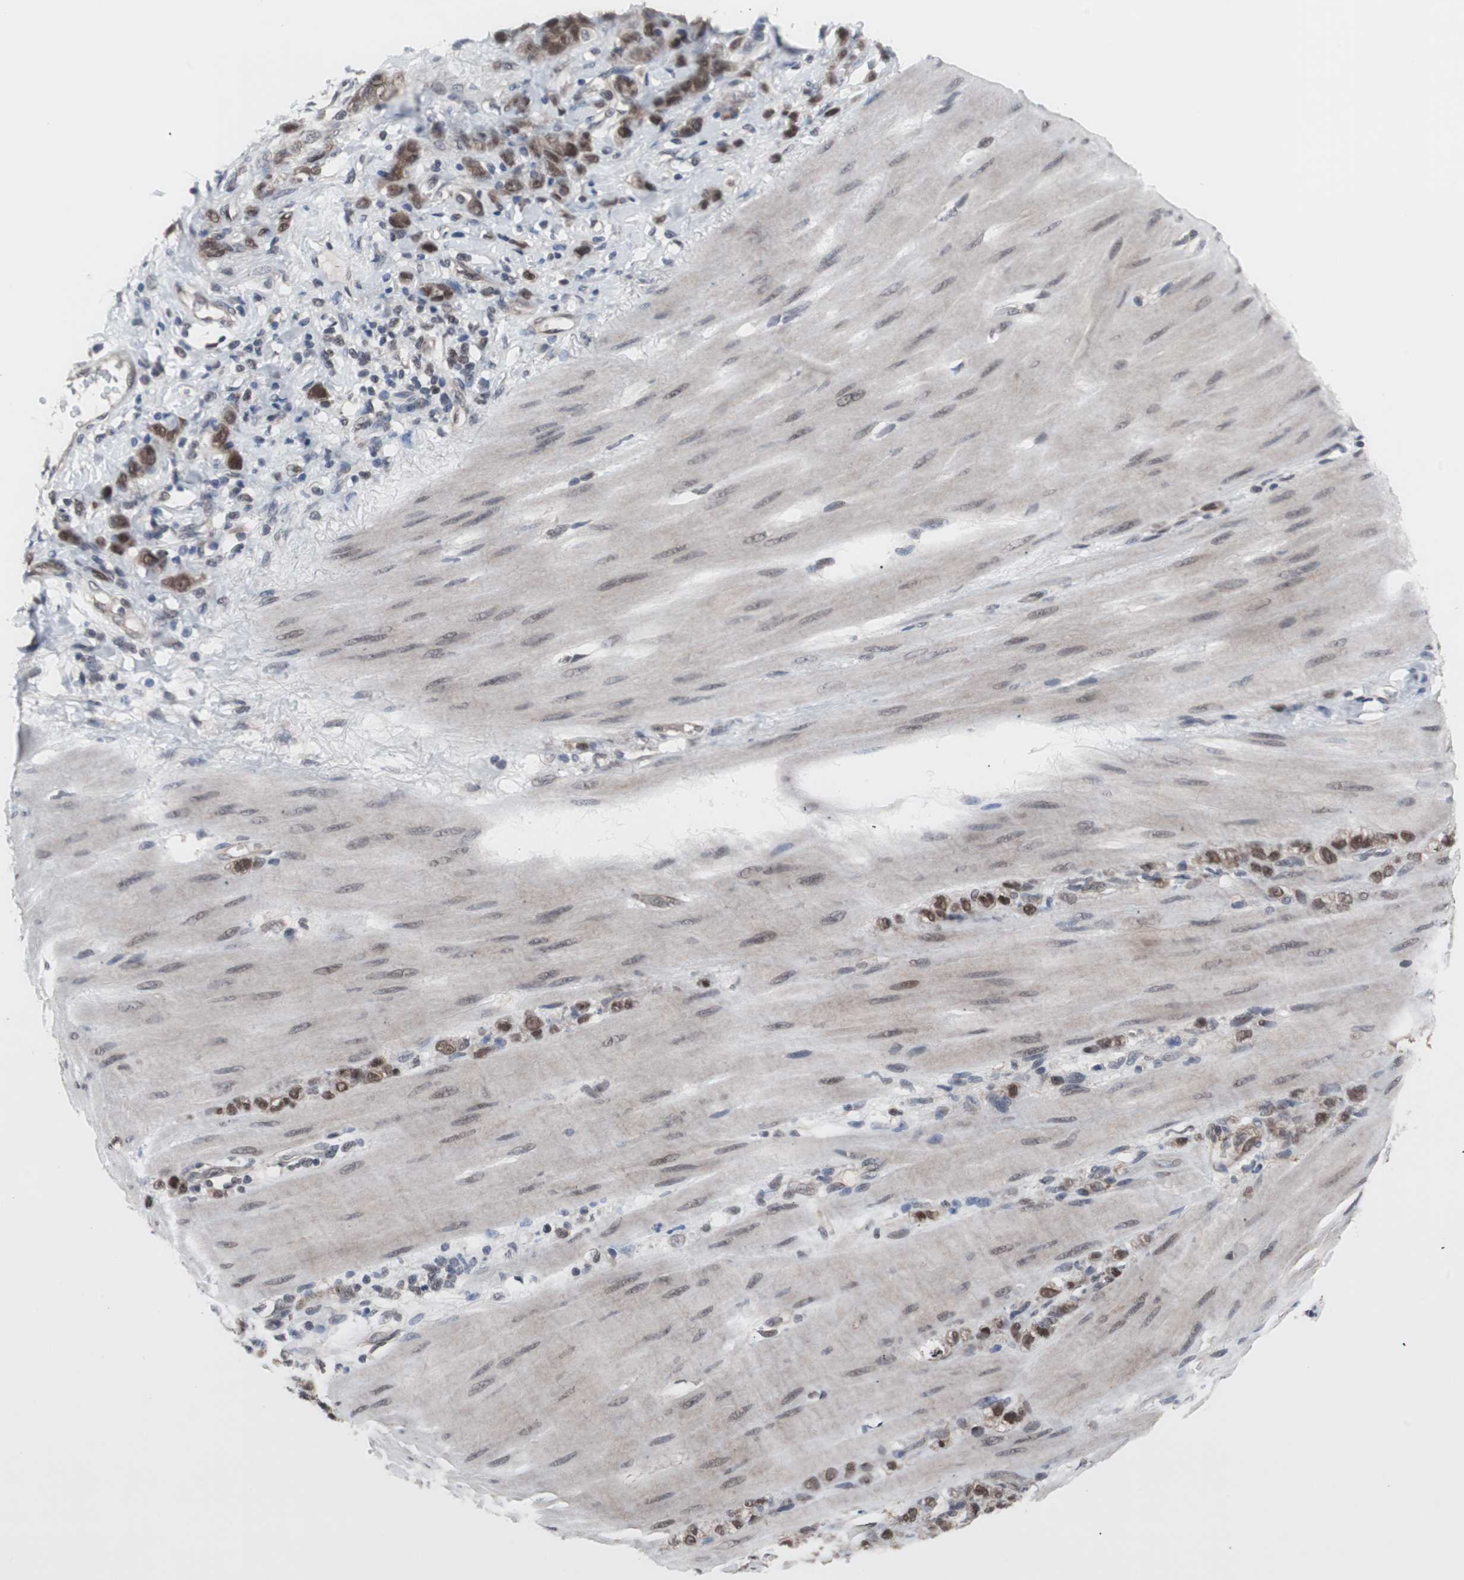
{"staining": {"intensity": "moderate", "quantity": ">75%", "location": "cytoplasmic/membranous,nuclear"}, "tissue": "stomach cancer", "cell_type": "Tumor cells", "image_type": "cancer", "snomed": [{"axis": "morphology", "description": "Adenocarcinoma, NOS"}, {"axis": "topography", "description": "Stomach"}], "caption": "Stomach cancer (adenocarcinoma) stained with immunohistochemistry shows moderate cytoplasmic/membranous and nuclear expression in approximately >75% of tumor cells. (brown staining indicates protein expression, while blue staining denotes nuclei).", "gene": "GTF2F2", "patient": {"sex": "male", "age": 82}}